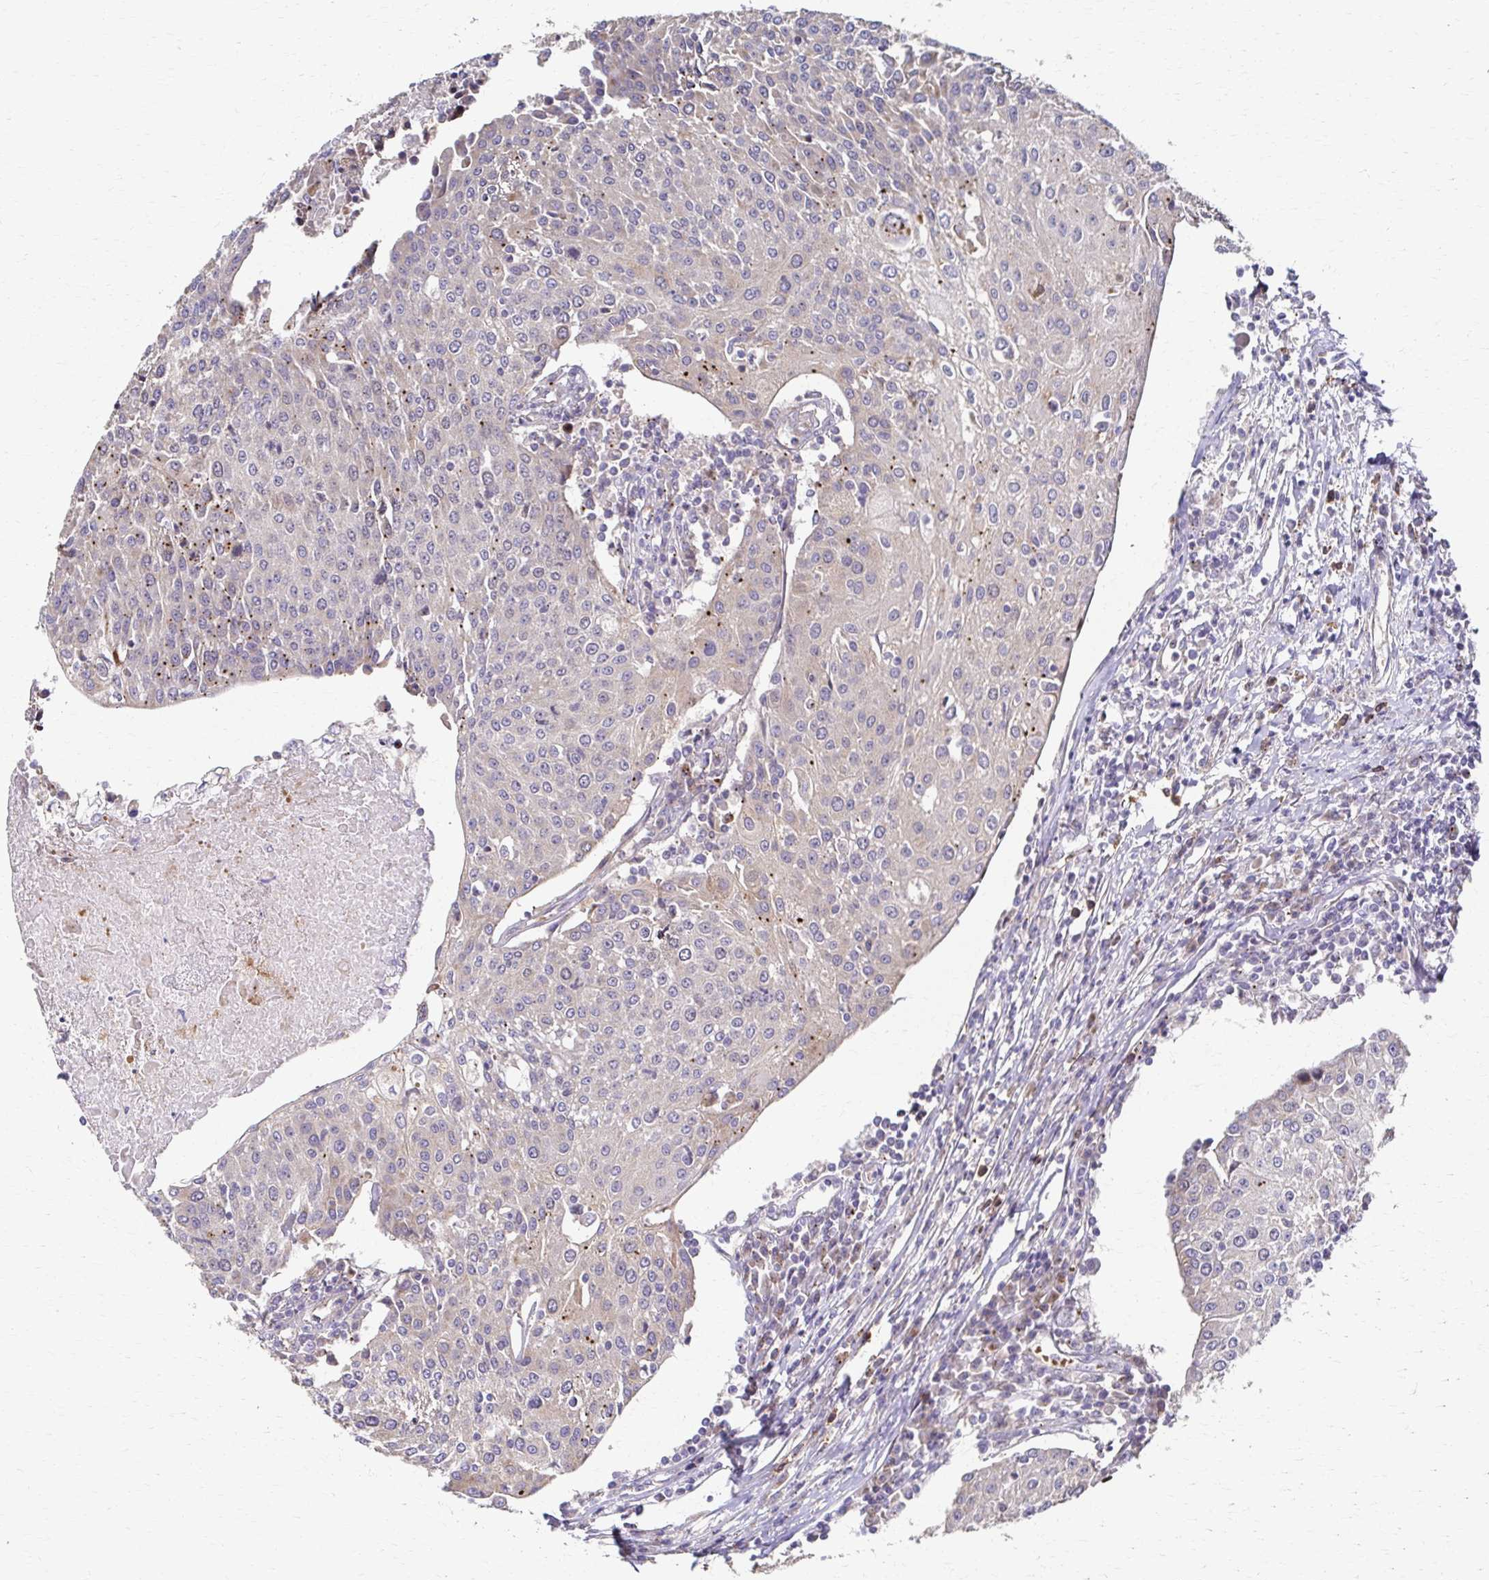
{"staining": {"intensity": "weak", "quantity": "<25%", "location": "cytoplasmic/membranous"}, "tissue": "urothelial cancer", "cell_type": "Tumor cells", "image_type": "cancer", "snomed": [{"axis": "morphology", "description": "Urothelial carcinoma, High grade"}, {"axis": "topography", "description": "Urinary bladder"}], "caption": "This is an immunohistochemistry (IHC) micrograph of high-grade urothelial carcinoma. There is no staining in tumor cells.", "gene": "SKA2", "patient": {"sex": "female", "age": 85}}